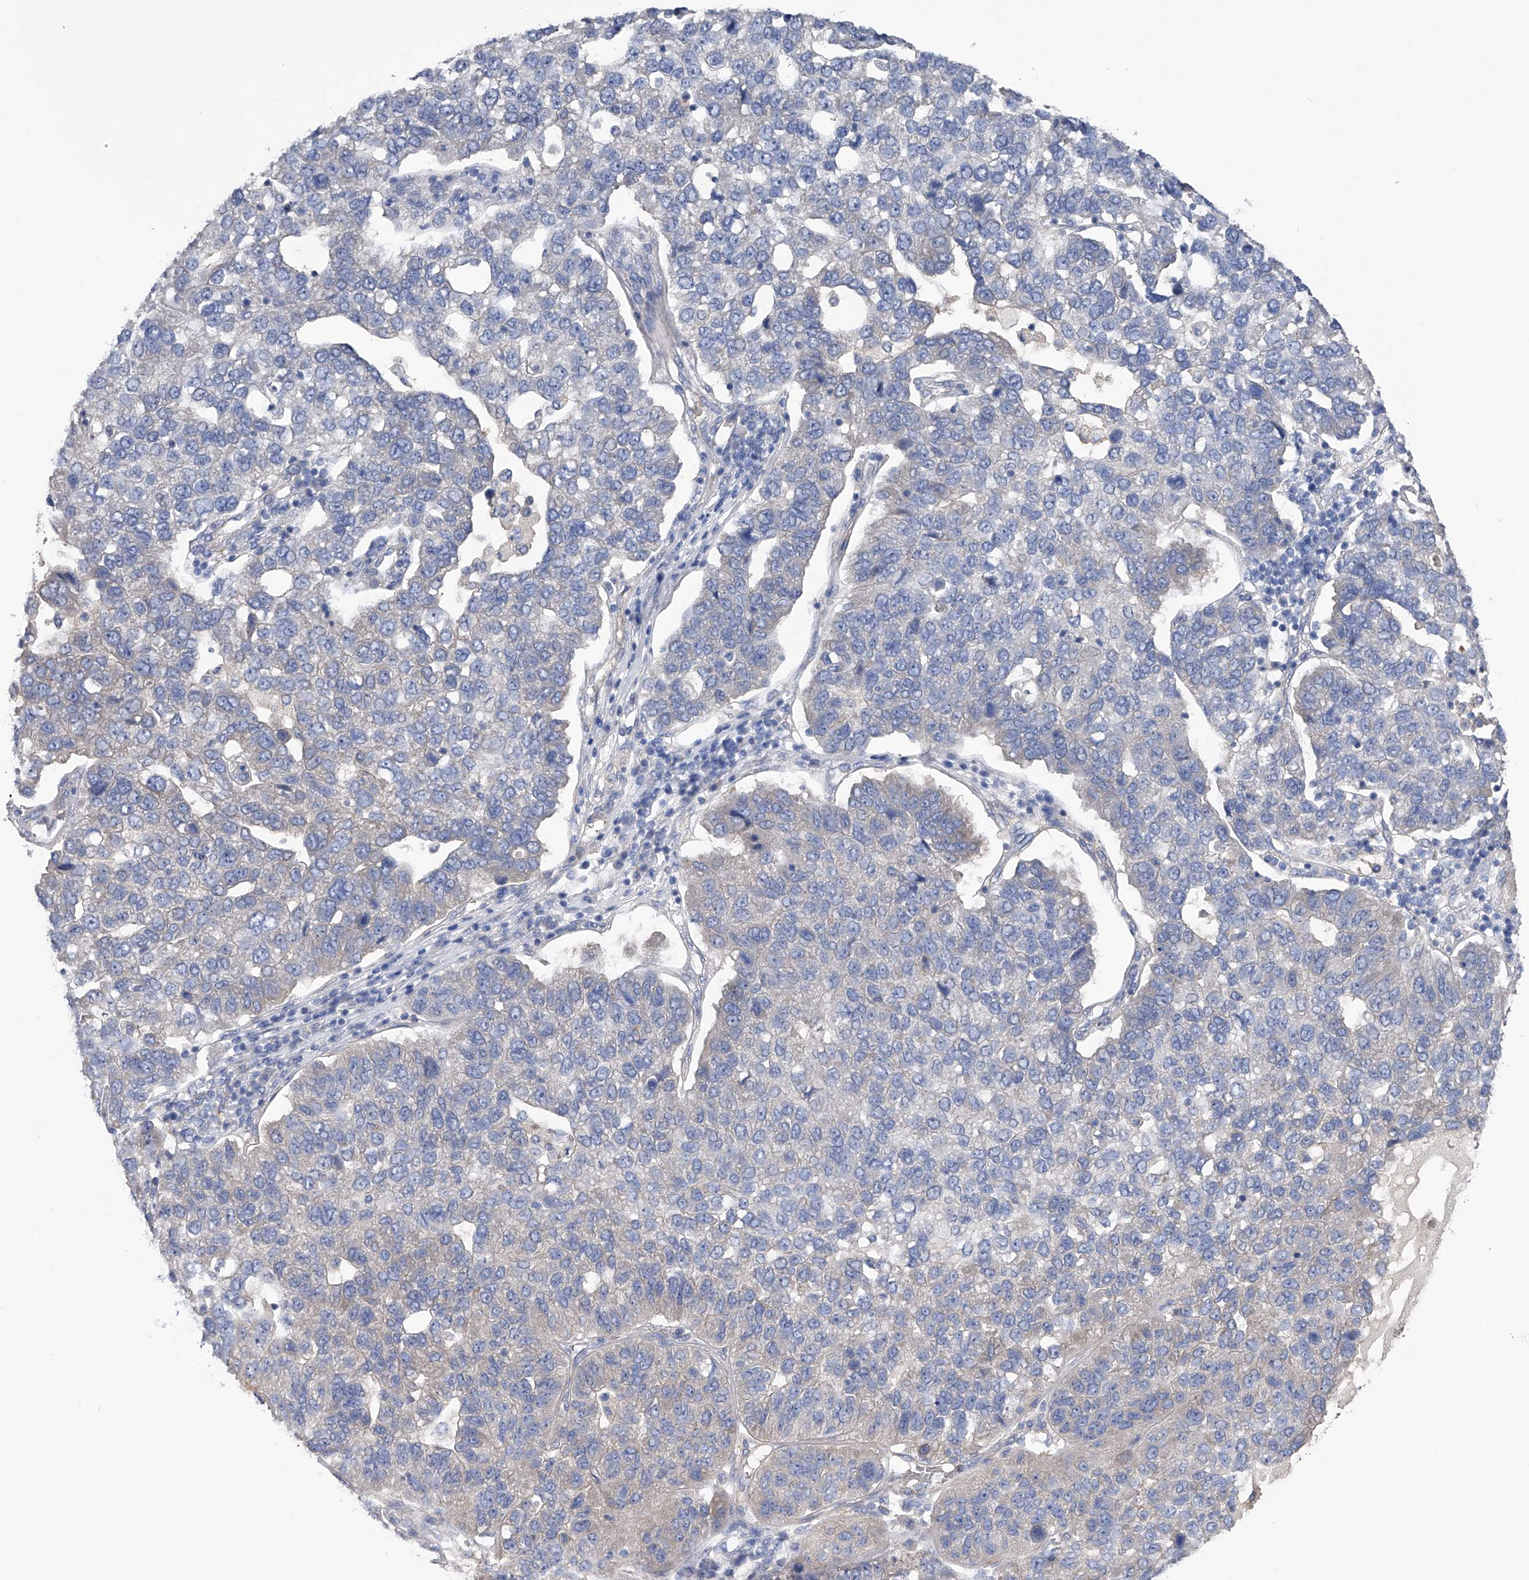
{"staining": {"intensity": "negative", "quantity": "none", "location": "none"}, "tissue": "pancreatic cancer", "cell_type": "Tumor cells", "image_type": "cancer", "snomed": [{"axis": "morphology", "description": "Adenocarcinoma, NOS"}, {"axis": "topography", "description": "Pancreas"}], "caption": "IHC histopathology image of human pancreatic cancer stained for a protein (brown), which displays no staining in tumor cells. Brightfield microscopy of immunohistochemistry stained with DAB (brown) and hematoxylin (blue), captured at high magnification.", "gene": "RWDD2A", "patient": {"sex": "female", "age": 61}}